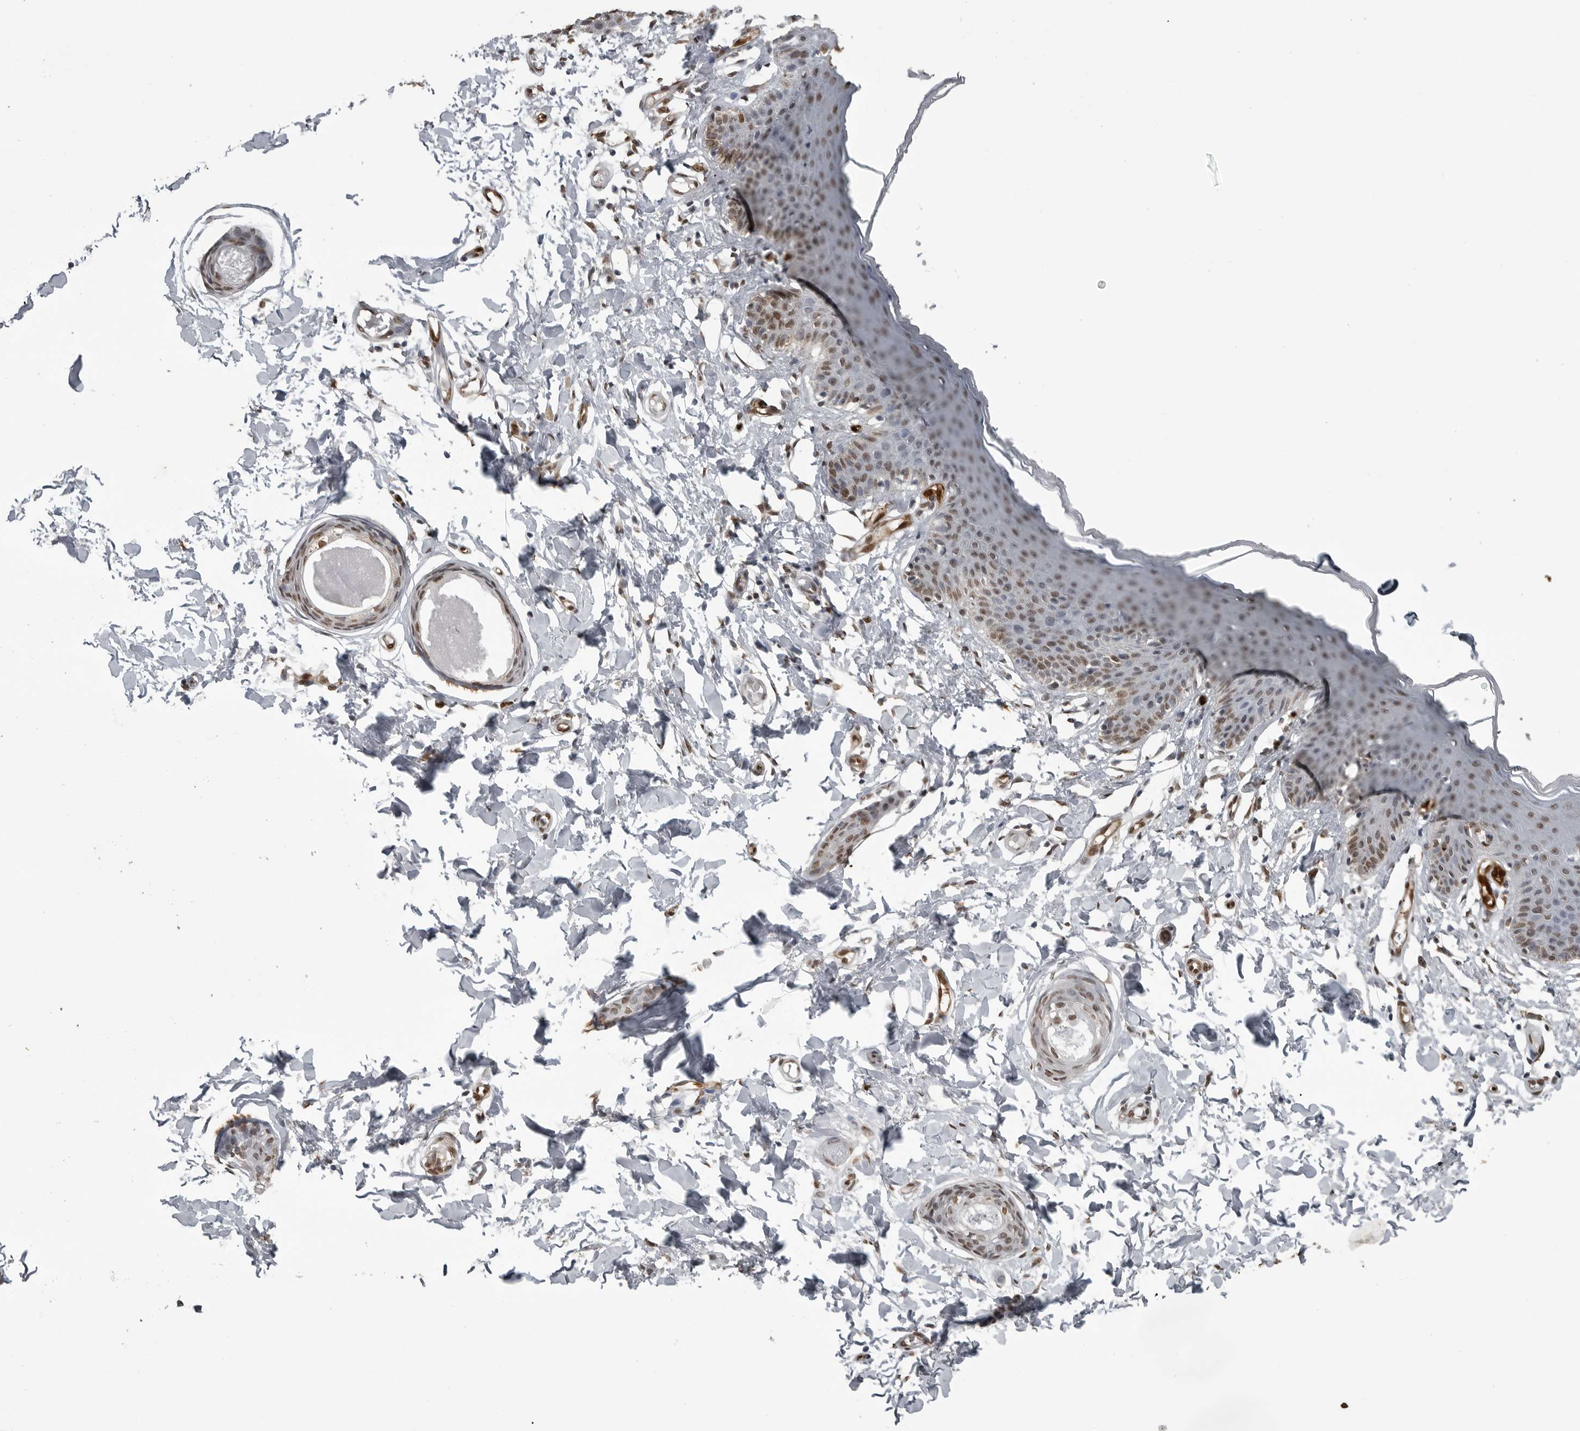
{"staining": {"intensity": "moderate", "quantity": ">75%", "location": "nuclear"}, "tissue": "skin", "cell_type": "Epidermal cells", "image_type": "normal", "snomed": [{"axis": "morphology", "description": "Normal tissue, NOS"}, {"axis": "topography", "description": "Vulva"}], "caption": "Protein staining by immunohistochemistry displays moderate nuclear positivity in approximately >75% of epidermal cells in normal skin. (Stains: DAB (3,3'-diaminobenzidine) in brown, nuclei in blue, Microscopy: brightfield microscopy at high magnification).", "gene": "SMAD2", "patient": {"sex": "female", "age": 66}}